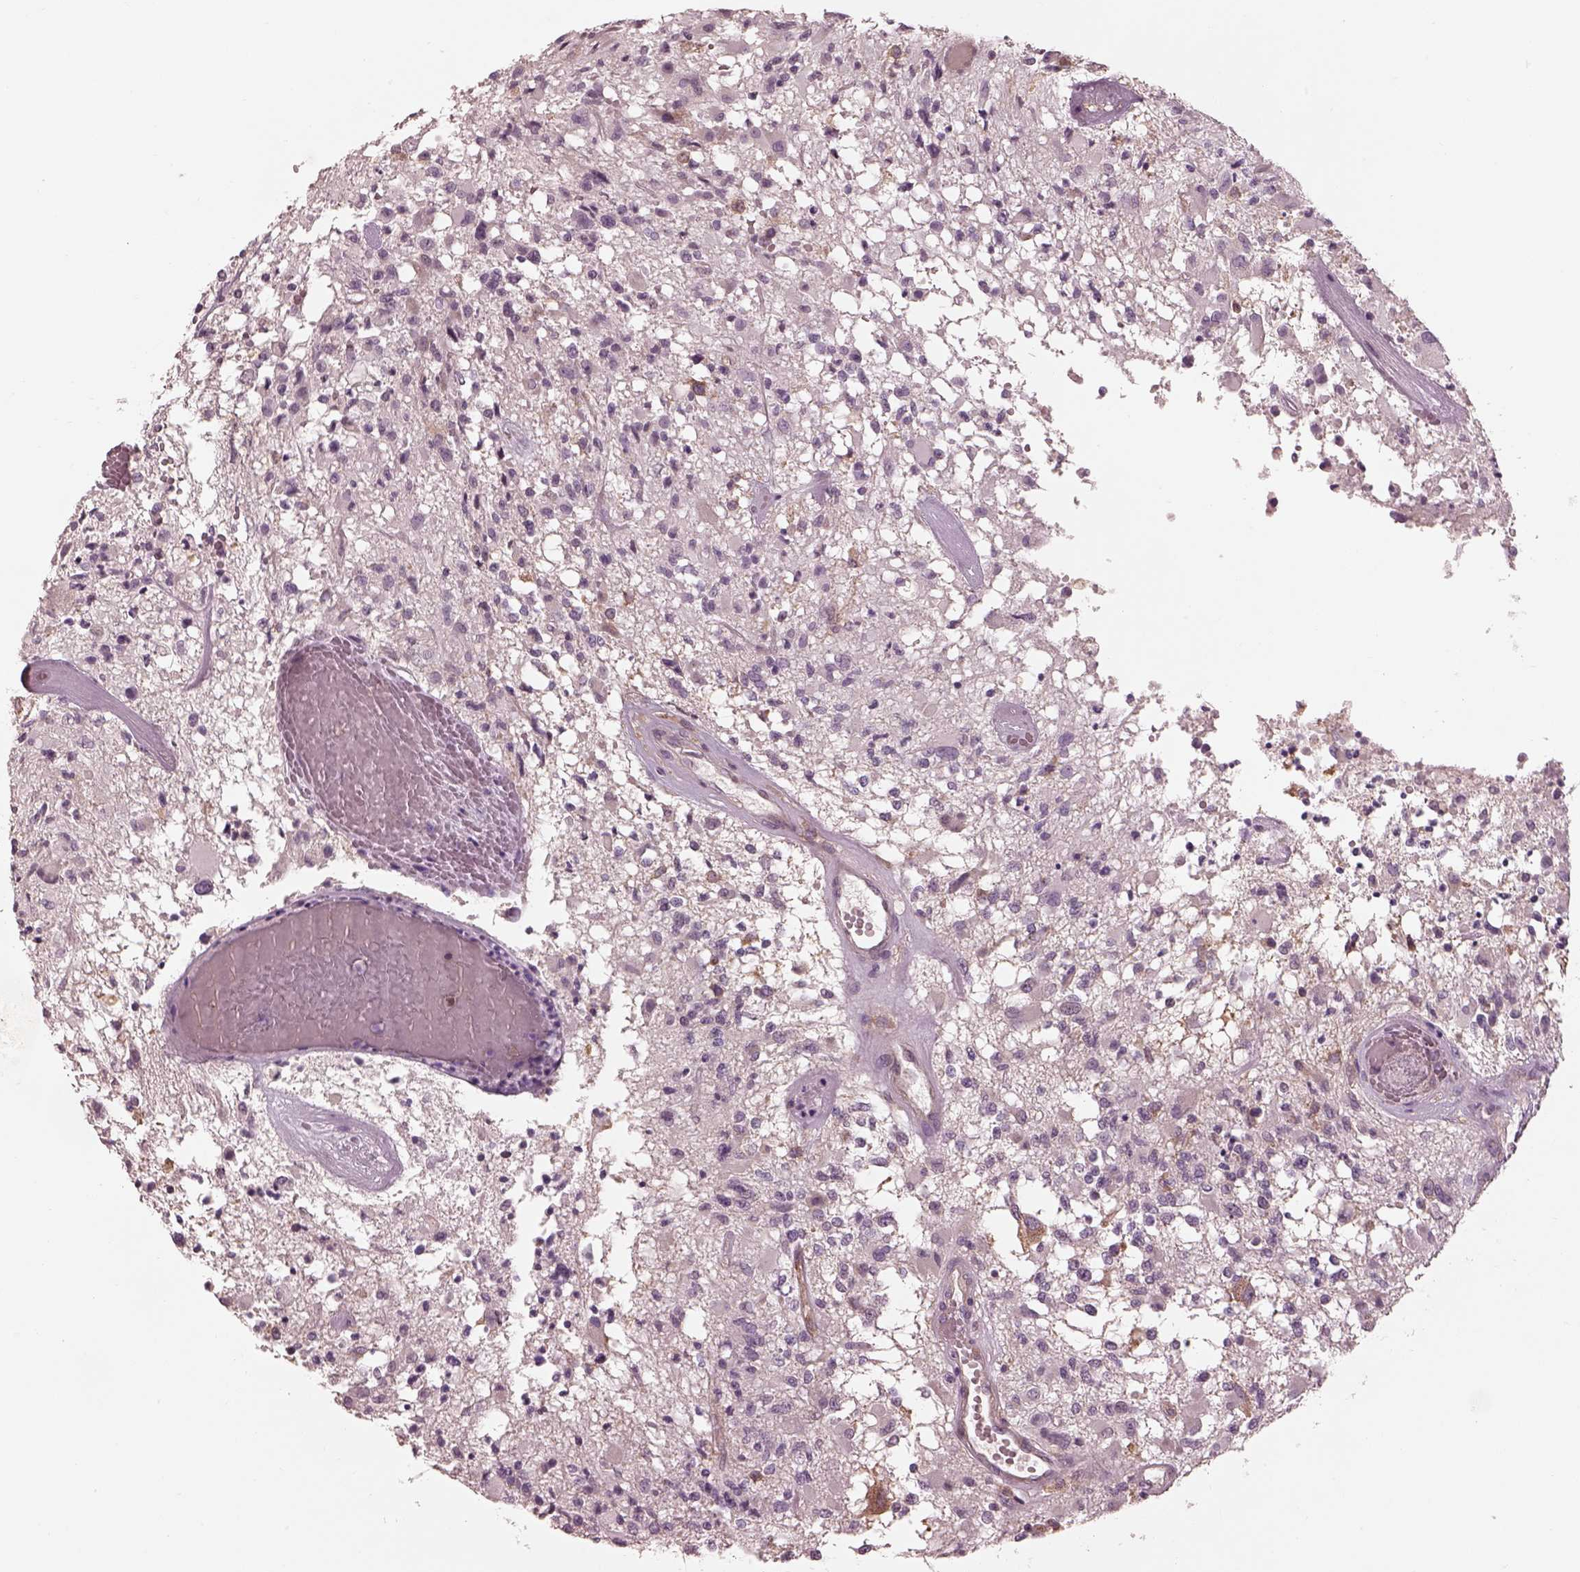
{"staining": {"intensity": "negative", "quantity": "none", "location": "none"}, "tissue": "glioma", "cell_type": "Tumor cells", "image_type": "cancer", "snomed": [{"axis": "morphology", "description": "Glioma, malignant, High grade"}, {"axis": "topography", "description": "Brain"}], "caption": "Tumor cells are negative for protein expression in human glioma.", "gene": "PRKACG", "patient": {"sex": "female", "age": 63}}